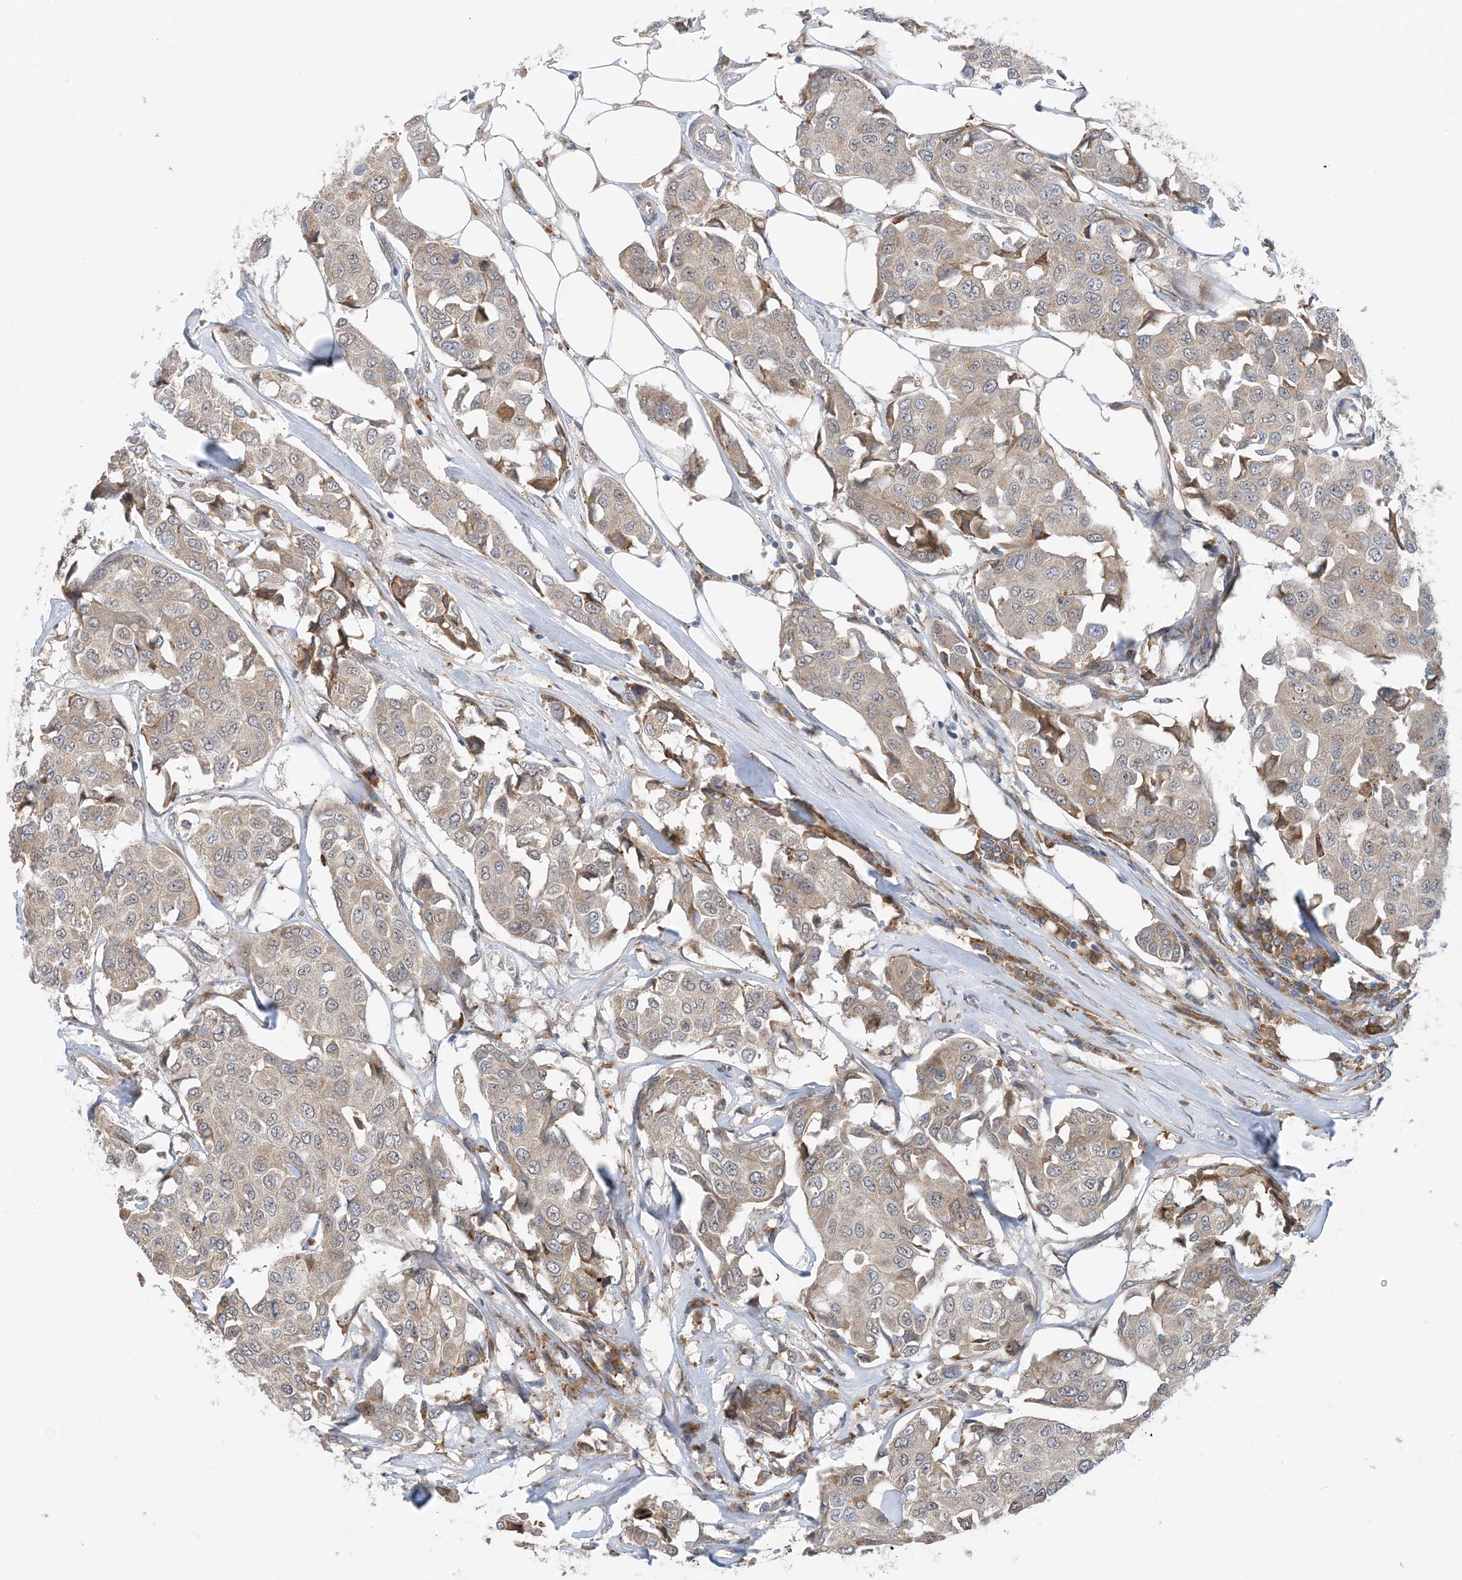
{"staining": {"intensity": "weak", "quantity": "25%-75%", "location": "cytoplasmic/membranous"}, "tissue": "breast cancer", "cell_type": "Tumor cells", "image_type": "cancer", "snomed": [{"axis": "morphology", "description": "Duct carcinoma"}, {"axis": "topography", "description": "Breast"}], "caption": "Immunohistochemical staining of breast cancer (infiltrating ductal carcinoma) exhibits weak cytoplasmic/membranous protein expression in about 25%-75% of tumor cells.", "gene": "PHOSPHO2", "patient": {"sex": "female", "age": 80}}